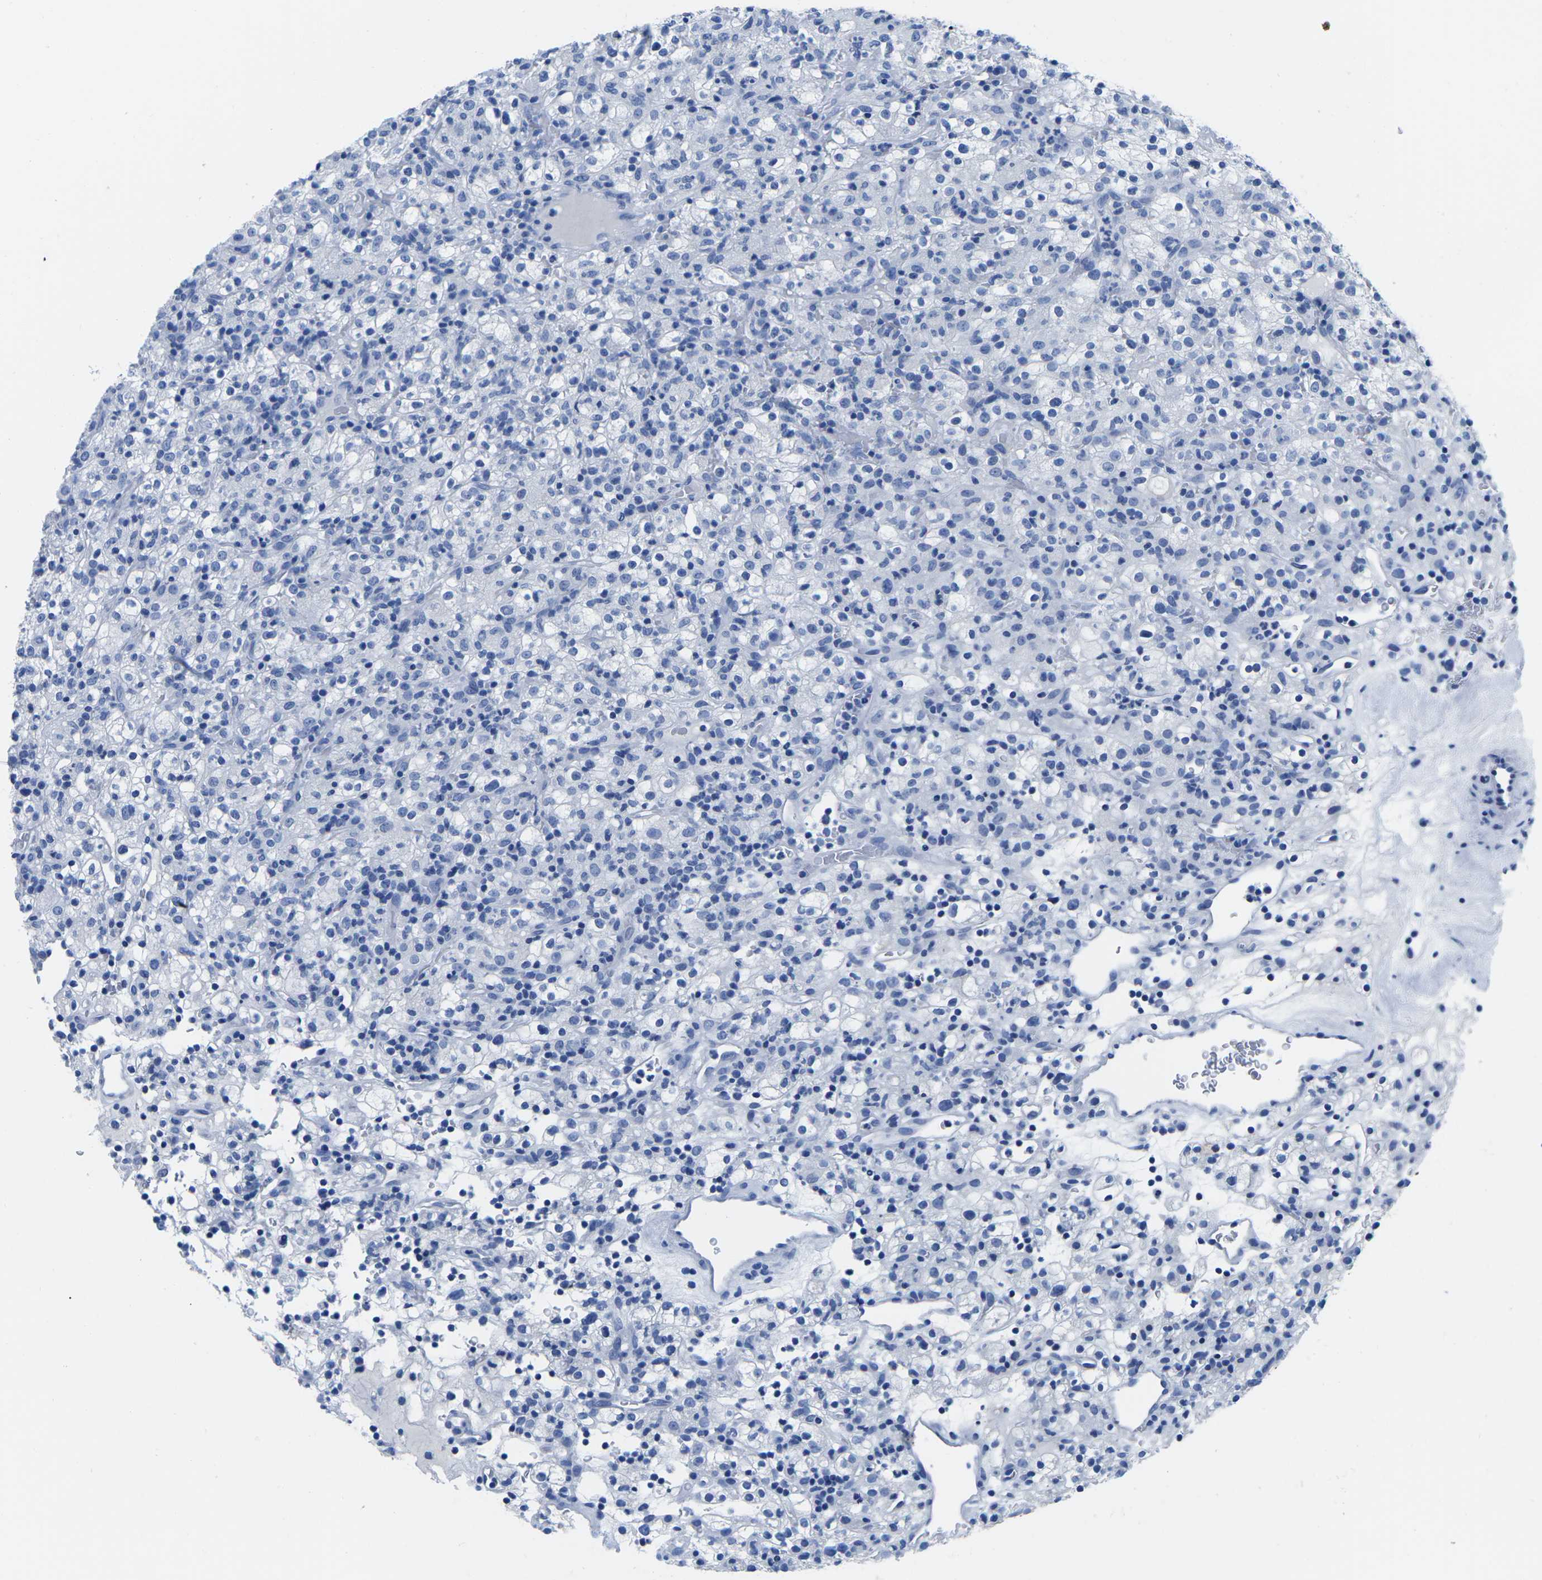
{"staining": {"intensity": "negative", "quantity": "none", "location": "none"}, "tissue": "renal cancer", "cell_type": "Tumor cells", "image_type": "cancer", "snomed": [{"axis": "morphology", "description": "Normal tissue, NOS"}, {"axis": "morphology", "description": "Adenocarcinoma, NOS"}, {"axis": "topography", "description": "Kidney"}], "caption": "A high-resolution image shows immunohistochemistry staining of adenocarcinoma (renal), which reveals no significant staining in tumor cells. The staining is performed using DAB brown chromogen with nuclei counter-stained in using hematoxylin.", "gene": "CYP1A2", "patient": {"sex": "female", "age": 72}}